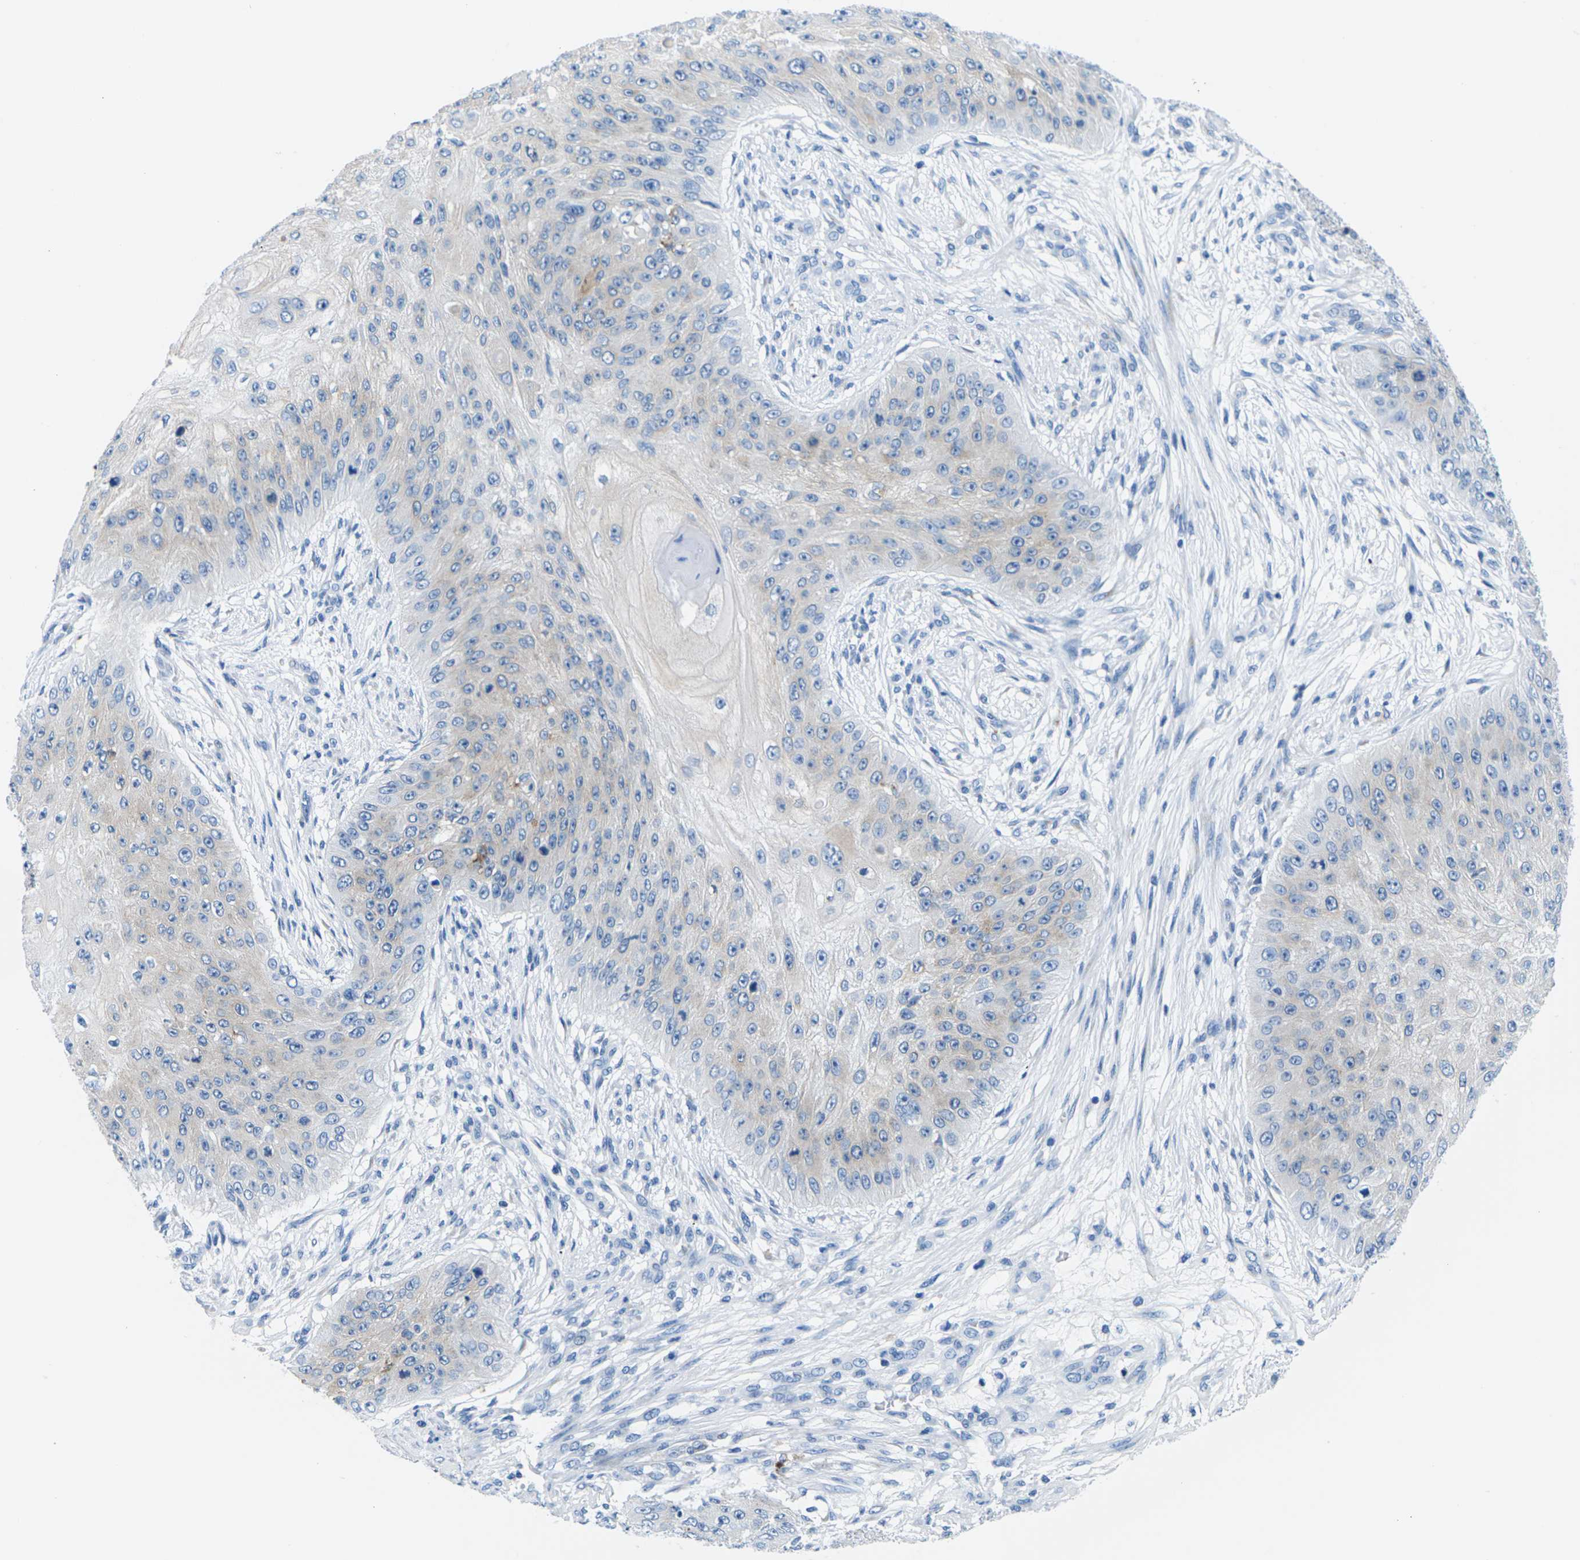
{"staining": {"intensity": "negative", "quantity": "none", "location": "none"}, "tissue": "skin cancer", "cell_type": "Tumor cells", "image_type": "cancer", "snomed": [{"axis": "morphology", "description": "Squamous cell carcinoma, NOS"}, {"axis": "topography", "description": "Skin"}], "caption": "Immunohistochemistry micrograph of neoplastic tissue: human squamous cell carcinoma (skin) stained with DAB (3,3'-diaminobenzidine) shows no significant protein expression in tumor cells. (Brightfield microscopy of DAB immunohistochemistry at high magnification).", "gene": "SYNGR2", "patient": {"sex": "female", "age": 80}}